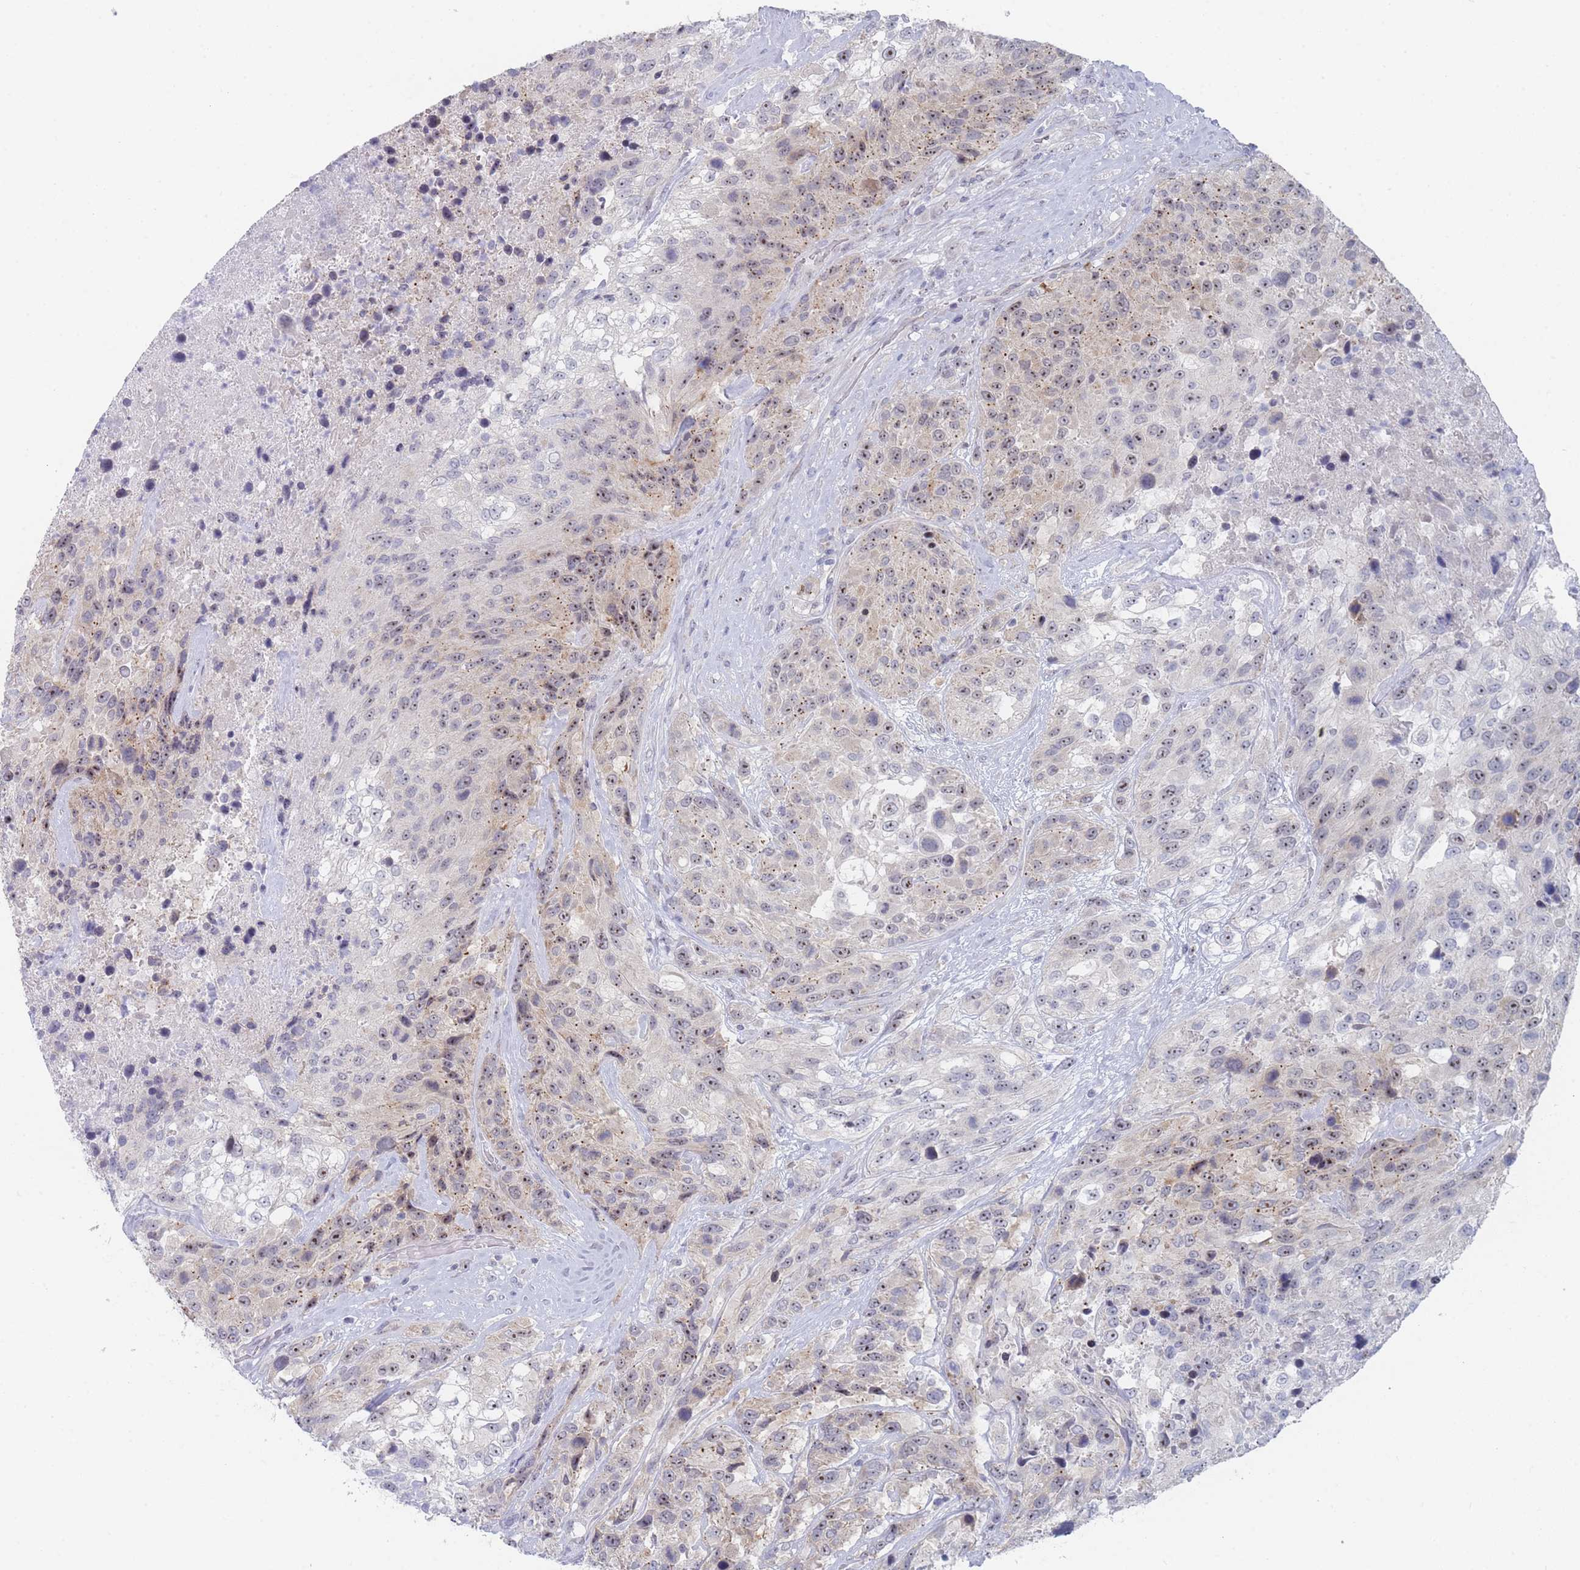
{"staining": {"intensity": "moderate", "quantity": "25%-75%", "location": "nuclear"}, "tissue": "urothelial cancer", "cell_type": "Tumor cells", "image_type": "cancer", "snomed": [{"axis": "morphology", "description": "Urothelial carcinoma, High grade"}, {"axis": "topography", "description": "Urinary bladder"}], "caption": "This photomicrograph displays immunohistochemistry (IHC) staining of human urothelial cancer, with medium moderate nuclear positivity in approximately 25%-75% of tumor cells.", "gene": "RNF8", "patient": {"sex": "female", "age": 70}}